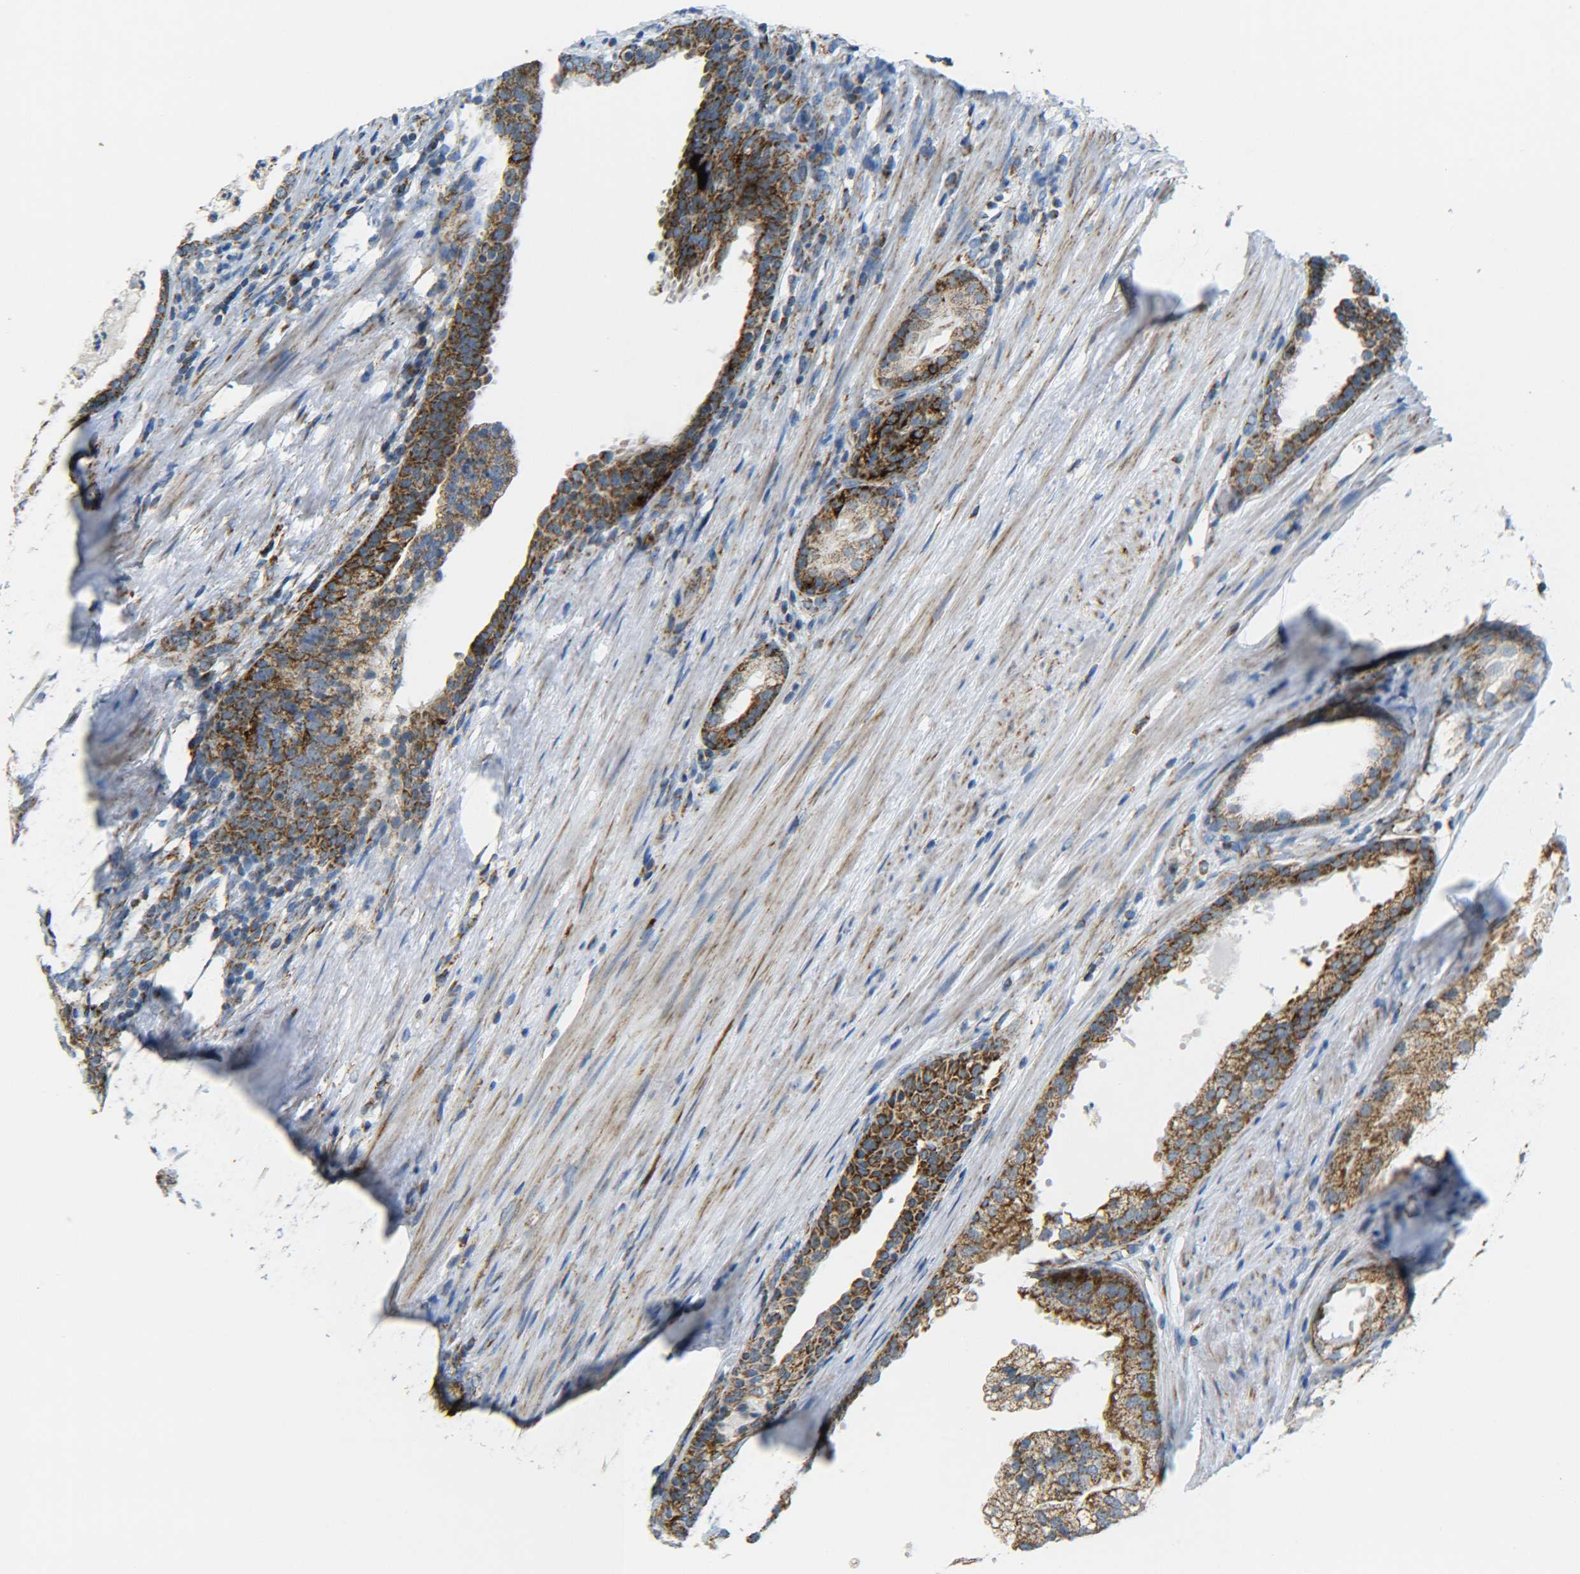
{"staining": {"intensity": "moderate", "quantity": ">75%", "location": "cytoplasmic/membranous"}, "tissue": "prostate cancer", "cell_type": "Tumor cells", "image_type": "cancer", "snomed": [{"axis": "morphology", "description": "Adenocarcinoma, Low grade"}, {"axis": "topography", "description": "Prostate"}], "caption": "Protein staining shows moderate cytoplasmic/membranous expression in approximately >75% of tumor cells in prostate cancer.", "gene": "CYB5R1", "patient": {"sex": "male", "age": 69}}